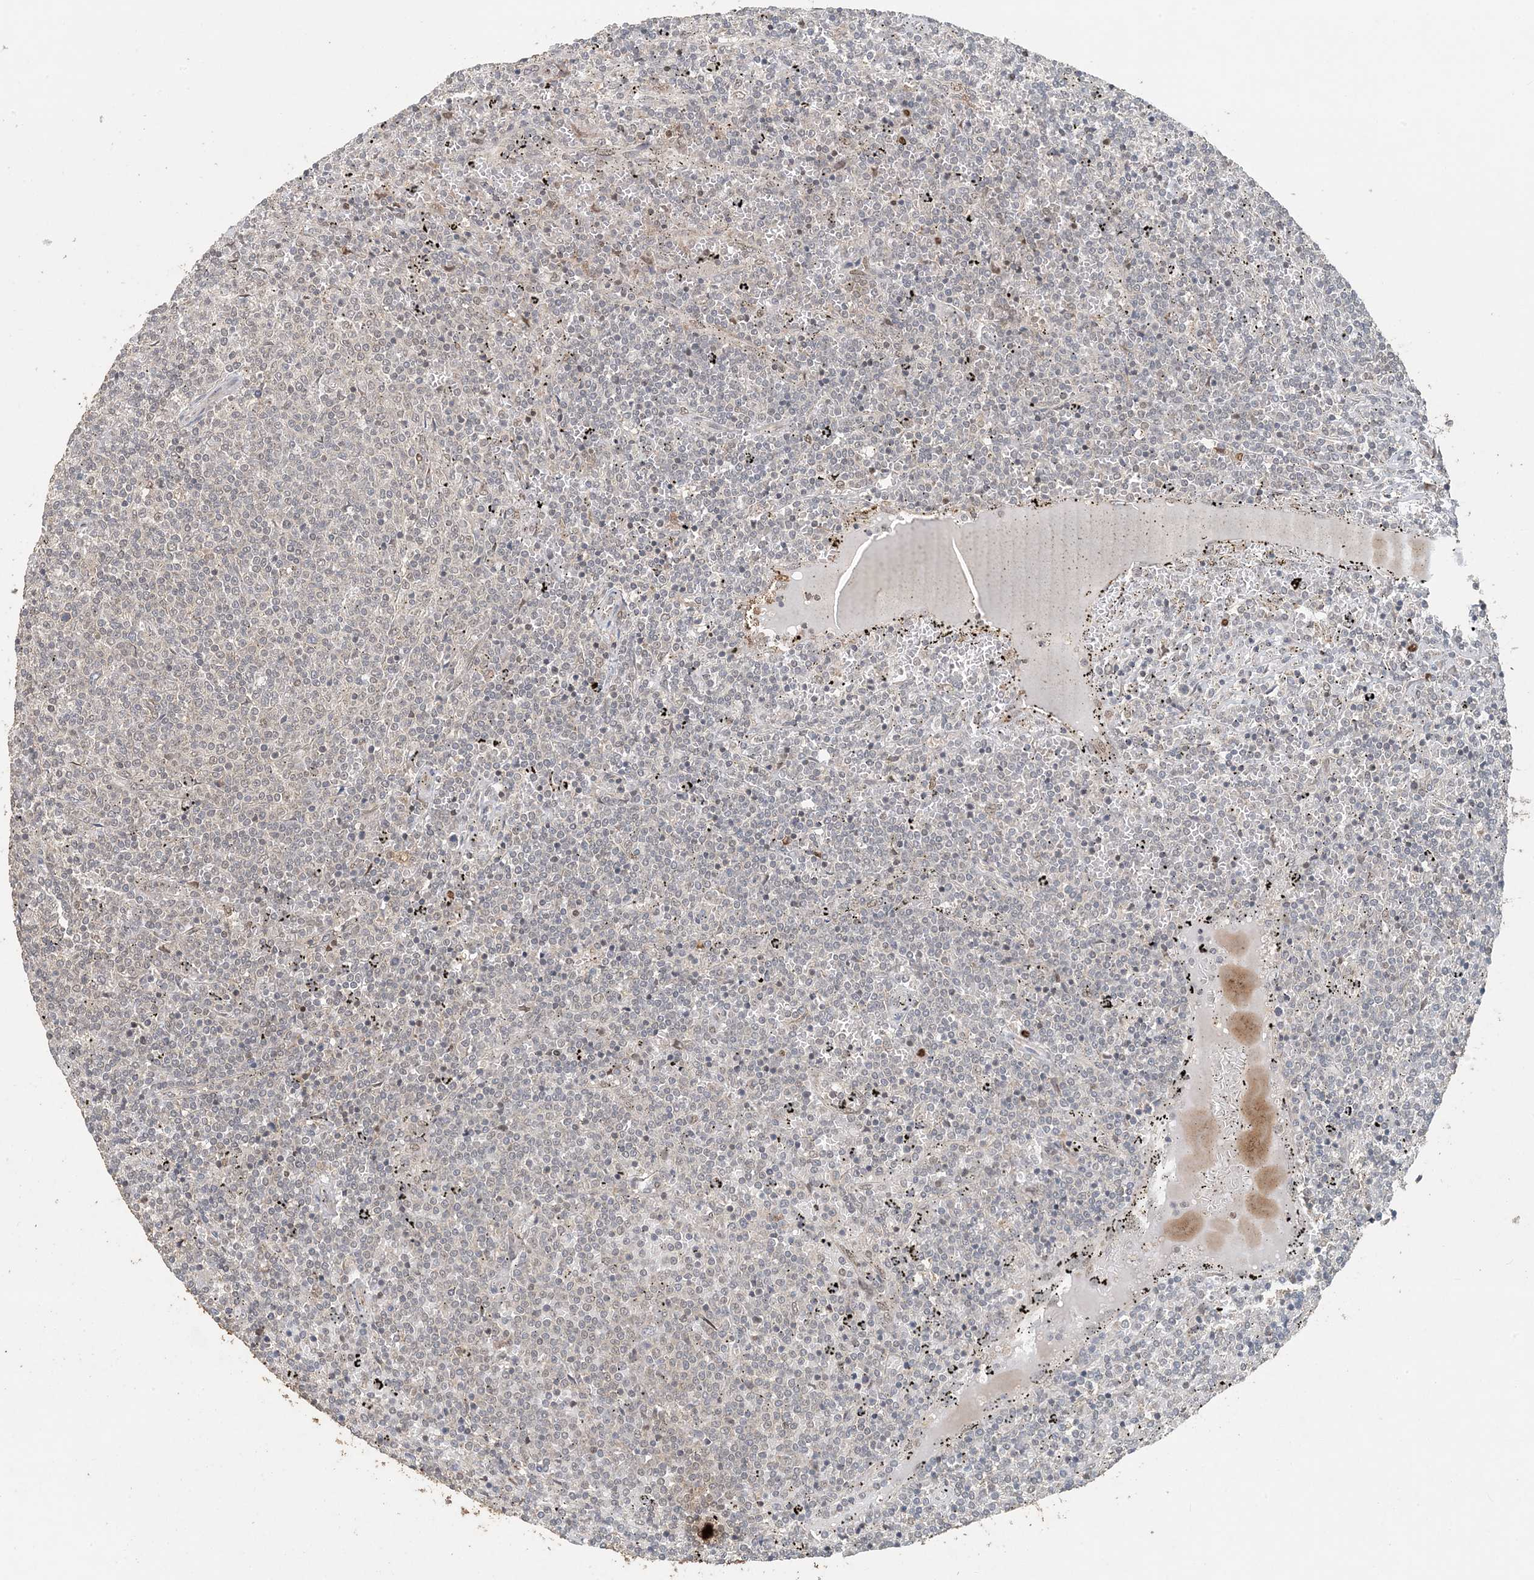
{"staining": {"intensity": "negative", "quantity": "none", "location": "none"}, "tissue": "lymphoma", "cell_type": "Tumor cells", "image_type": "cancer", "snomed": [{"axis": "morphology", "description": "Malignant lymphoma, non-Hodgkin's type, Low grade"}, {"axis": "topography", "description": "Spleen"}], "caption": "Malignant lymphoma, non-Hodgkin's type (low-grade) was stained to show a protein in brown. There is no significant expression in tumor cells.", "gene": "ATP13A2", "patient": {"sex": "female", "age": 50}}